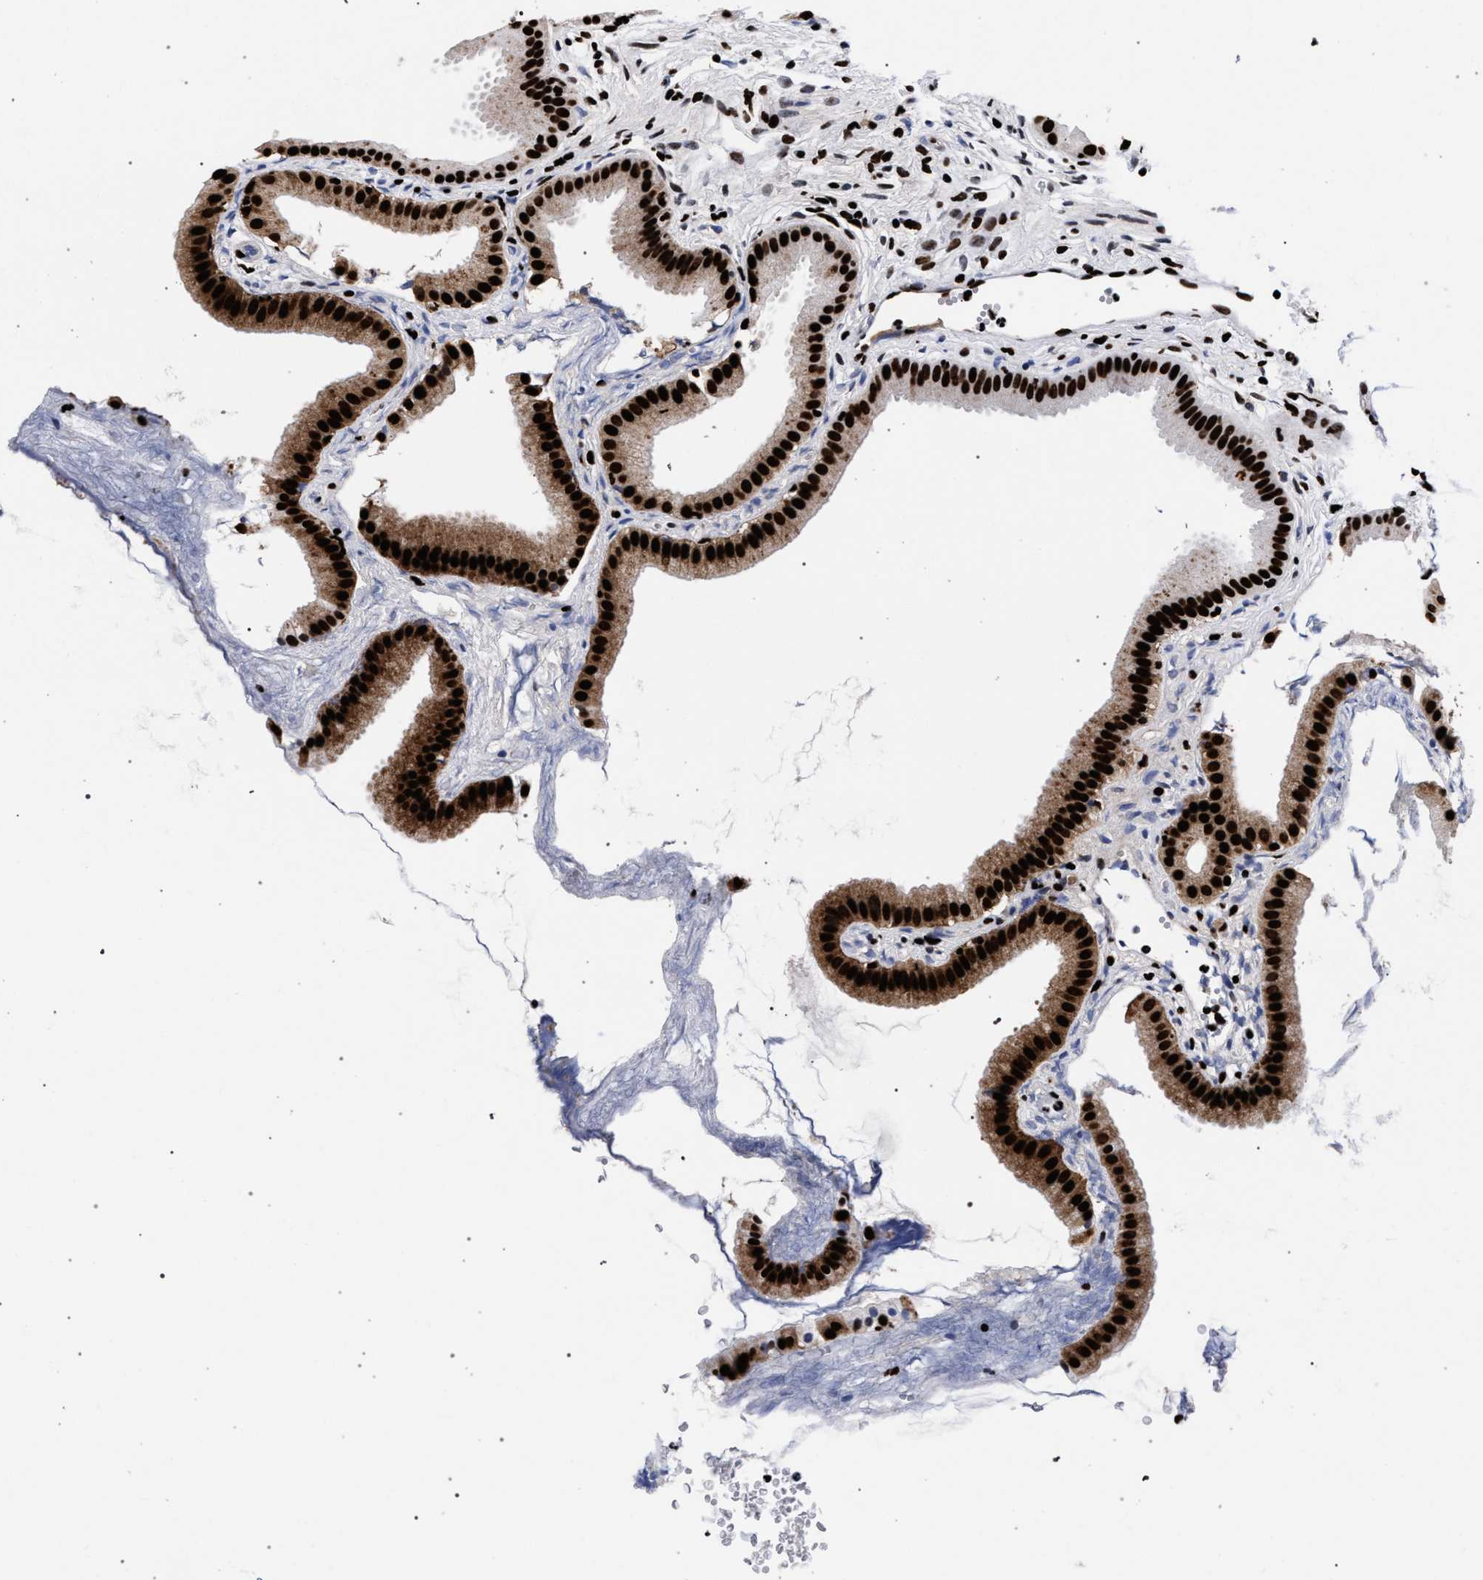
{"staining": {"intensity": "strong", "quantity": ">75%", "location": "cytoplasmic/membranous,nuclear"}, "tissue": "gallbladder", "cell_type": "Glandular cells", "image_type": "normal", "snomed": [{"axis": "morphology", "description": "Normal tissue, NOS"}, {"axis": "topography", "description": "Gallbladder"}], "caption": "IHC image of unremarkable gallbladder stained for a protein (brown), which shows high levels of strong cytoplasmic/membranous,nuclear staining in about >75% of glandular cells.", "gene": "HNRNPA1", "patient": {"sex": "female", "age": 64}}